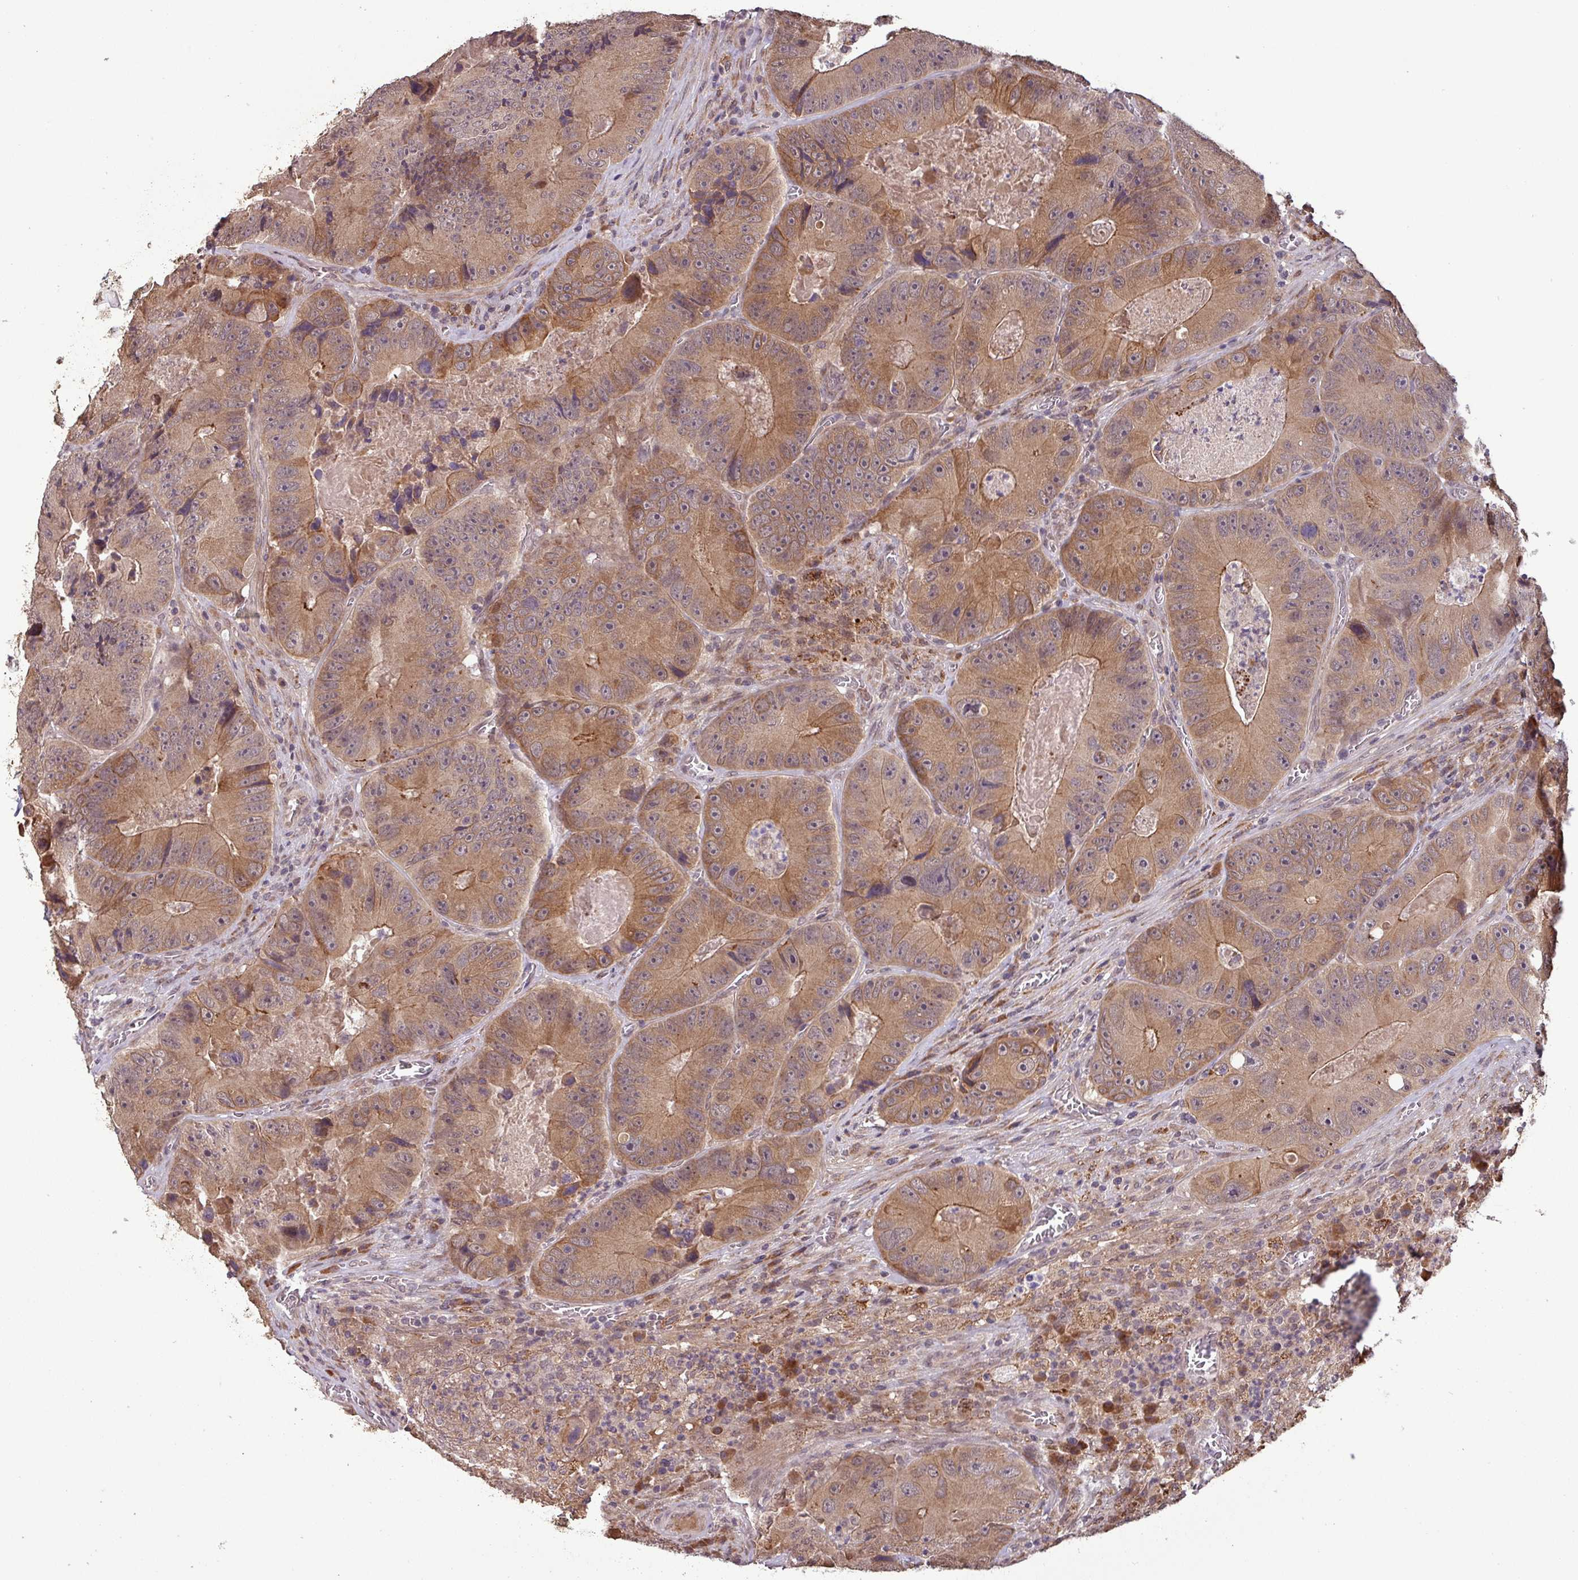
{"staining": {"intensity": "moderate", "quantity": ">75%", "location": "cytoplasmic/membranous"}, "tissue": "colorectal cancer", "cell_type": "Tumor cells", "image_type": "cancer", "snomed": [{"axis": "morphology", "description": "Adenocarcinoma, NOS"}, {"axis": "topography", "description": "Colon"}], "caption": "Brown immunohistochemical staining in human colorectal cancer shows moderate cytoplasmic/membranous staining in approximately >75% of tumor cells.", "gene": "NOB1", "patient": {"sex": "female", "age": 86}}